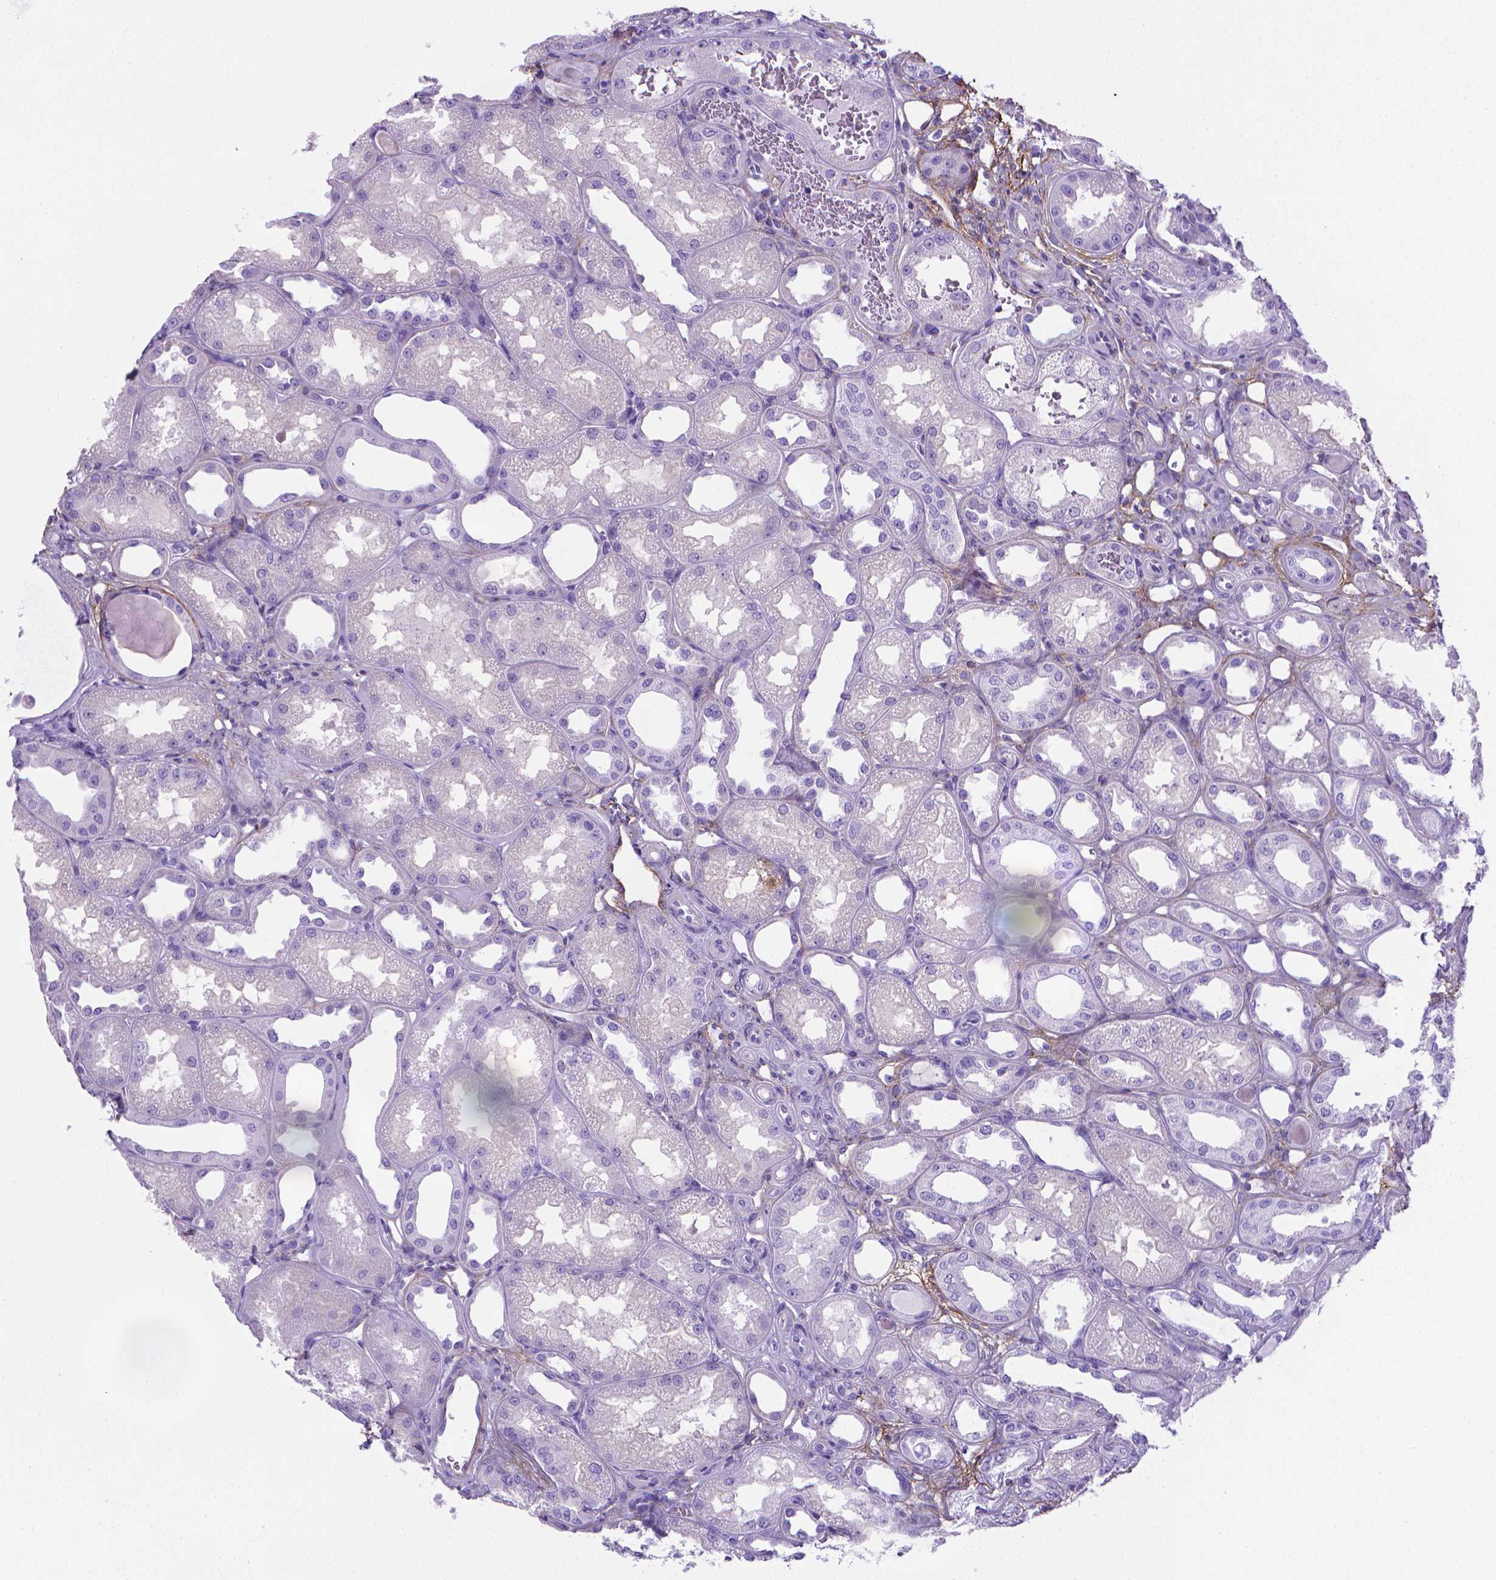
{"staining": {"intensity": "negative", "quantity": "none", "location": "none"}, "tissue": "kidney", "cell_type": "Cells in glomeruli", "image_type": "normal", "snomed": [{"axis": "morphology", "description": "Normal tissue, NOS"}, {"axis": "topography", "description": "Kidney"}], "caption": "IHC of normal human kidney exhibits no expression in cells in glomeruli.", "gene": "MFAP2", "patient": {"sex": "male", "age": 61}}